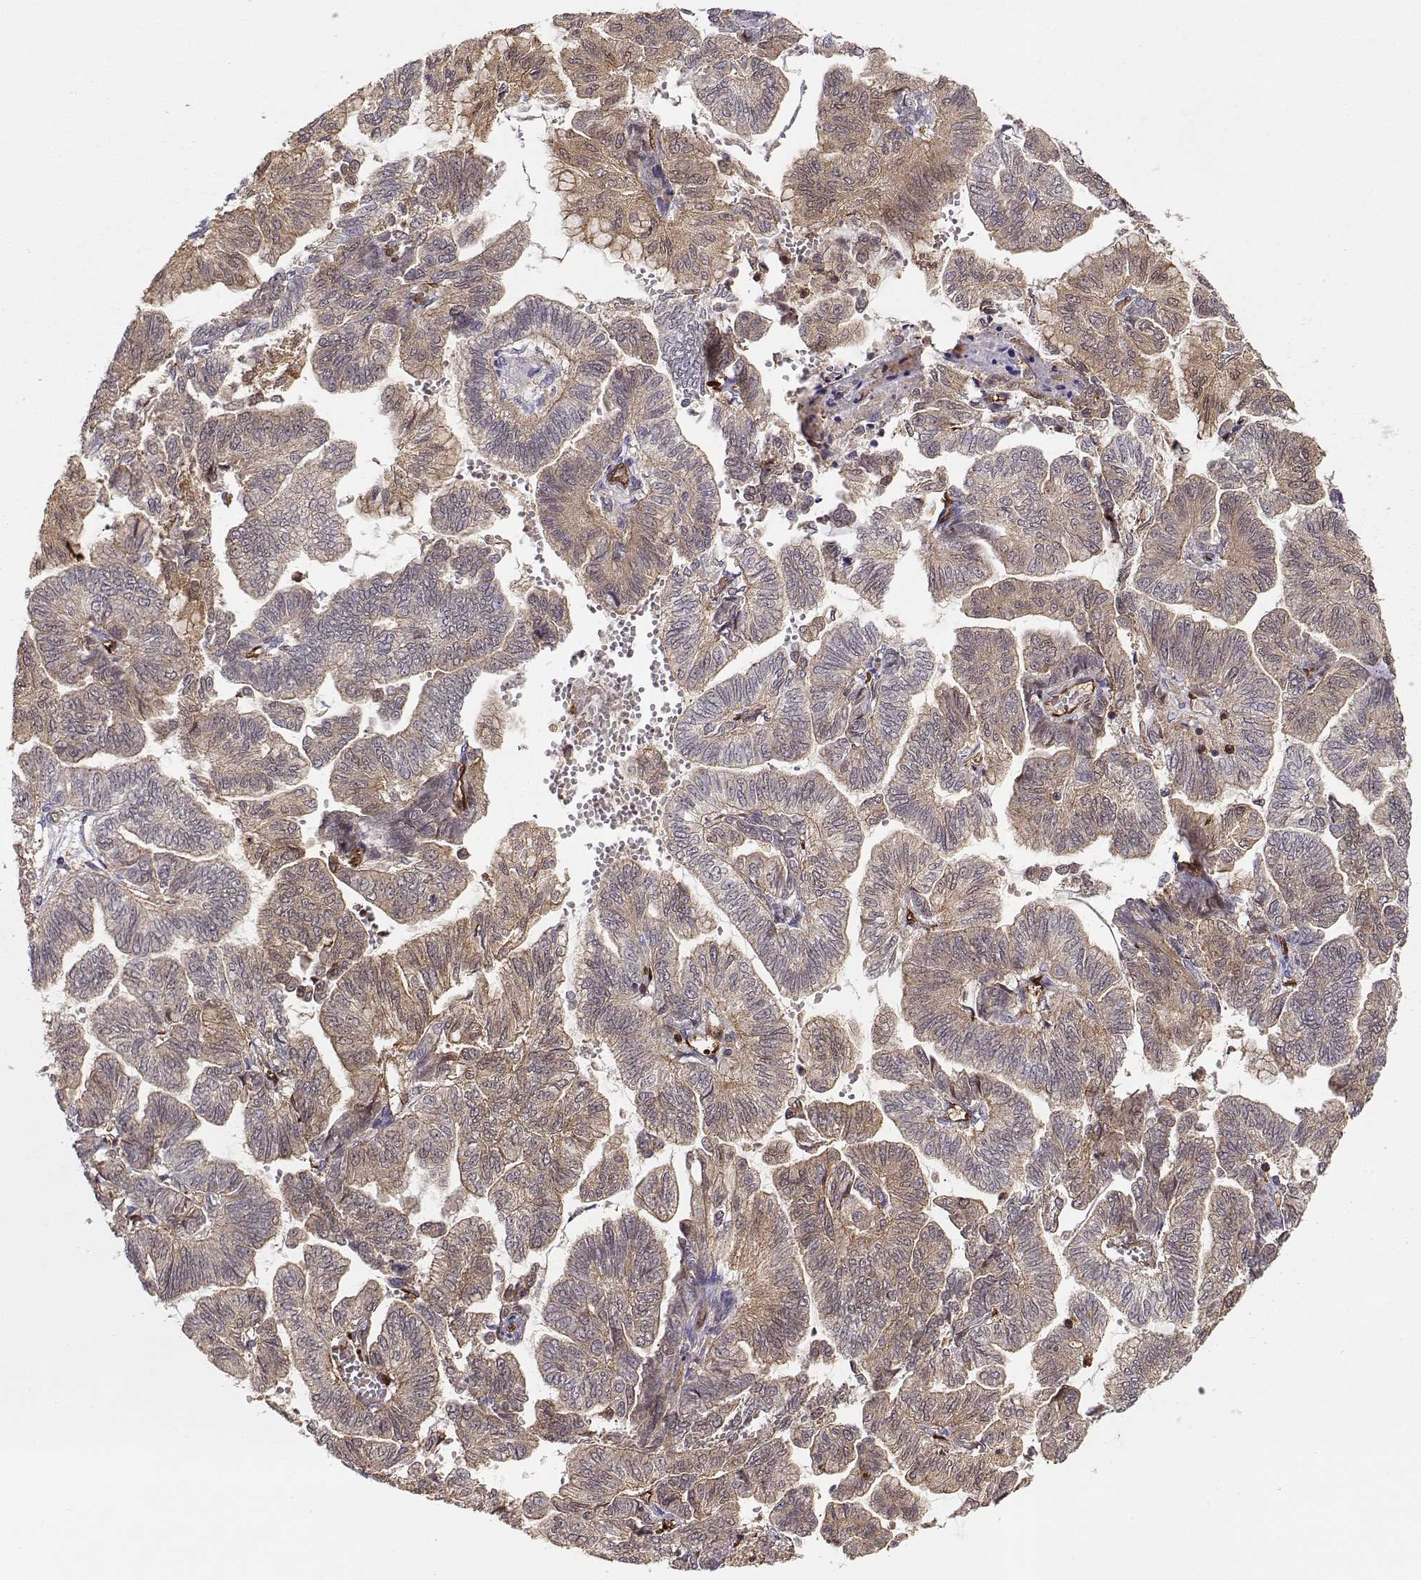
{"staining": {"intensity": "weak", "quantity": ">75%", "location": "cytoplasmic/membranous"}, "tissue": "stomach cancer", "cell_type": "Tumor cells", "image_type": "cancer", "snomed": [{"axis": "morphology", "description": "Adenocarcinoma, NOS"}, {"axis": "topography", "description": "Stomach"}], "caption": "Immunohistochemistry (DAB (3,3'-diaminobenzidine)) staining of stomach cancer shows weak cytoplasmic/membranous protein expression in approximately >75% of tumor cells.", "gene": "PNP", "patient": {"sex": "male", "age": 83}}